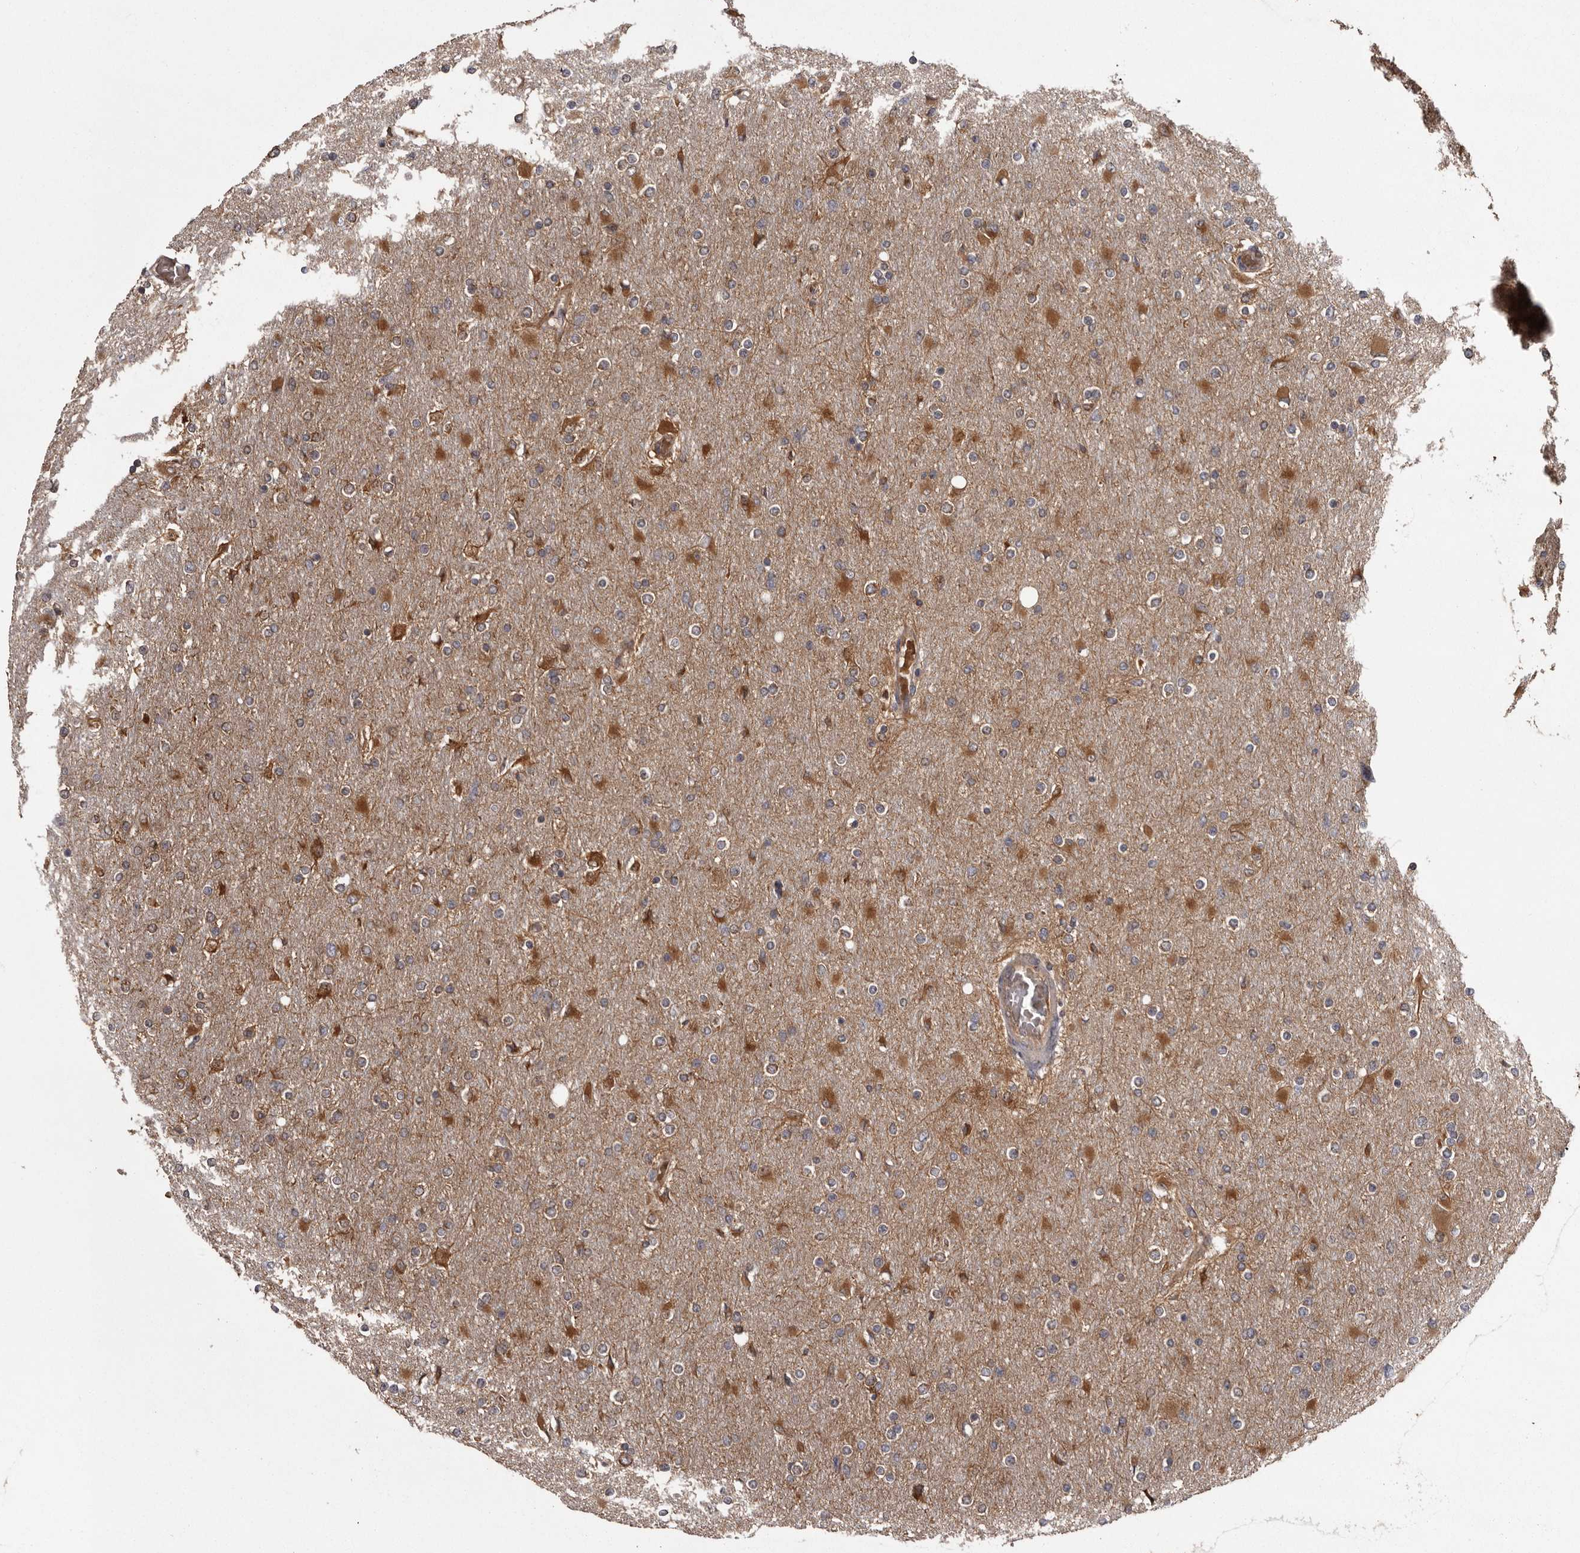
{"staining": {"intensity": "moderate", "quantity": "<25%", "location": "cytoplasmic/membranous"}, "tissue": "glioma", "cell_type": "Tumor cells", "image_type": "cancer", "snomed": [{"axis": "morphology", "description": "Glioma, malignant, High grade"}, {"axis": "topography", "description": "Cerebral cortex"}], "caption": "High-power microscopy captured an immunohistochemistry histopathology image of glioma, revealing moderate cytoplasmic/membranous staining in about <25% of tumor cells.", "gene": "DARS1", "patient": {"sex": "female", "age": 36}}